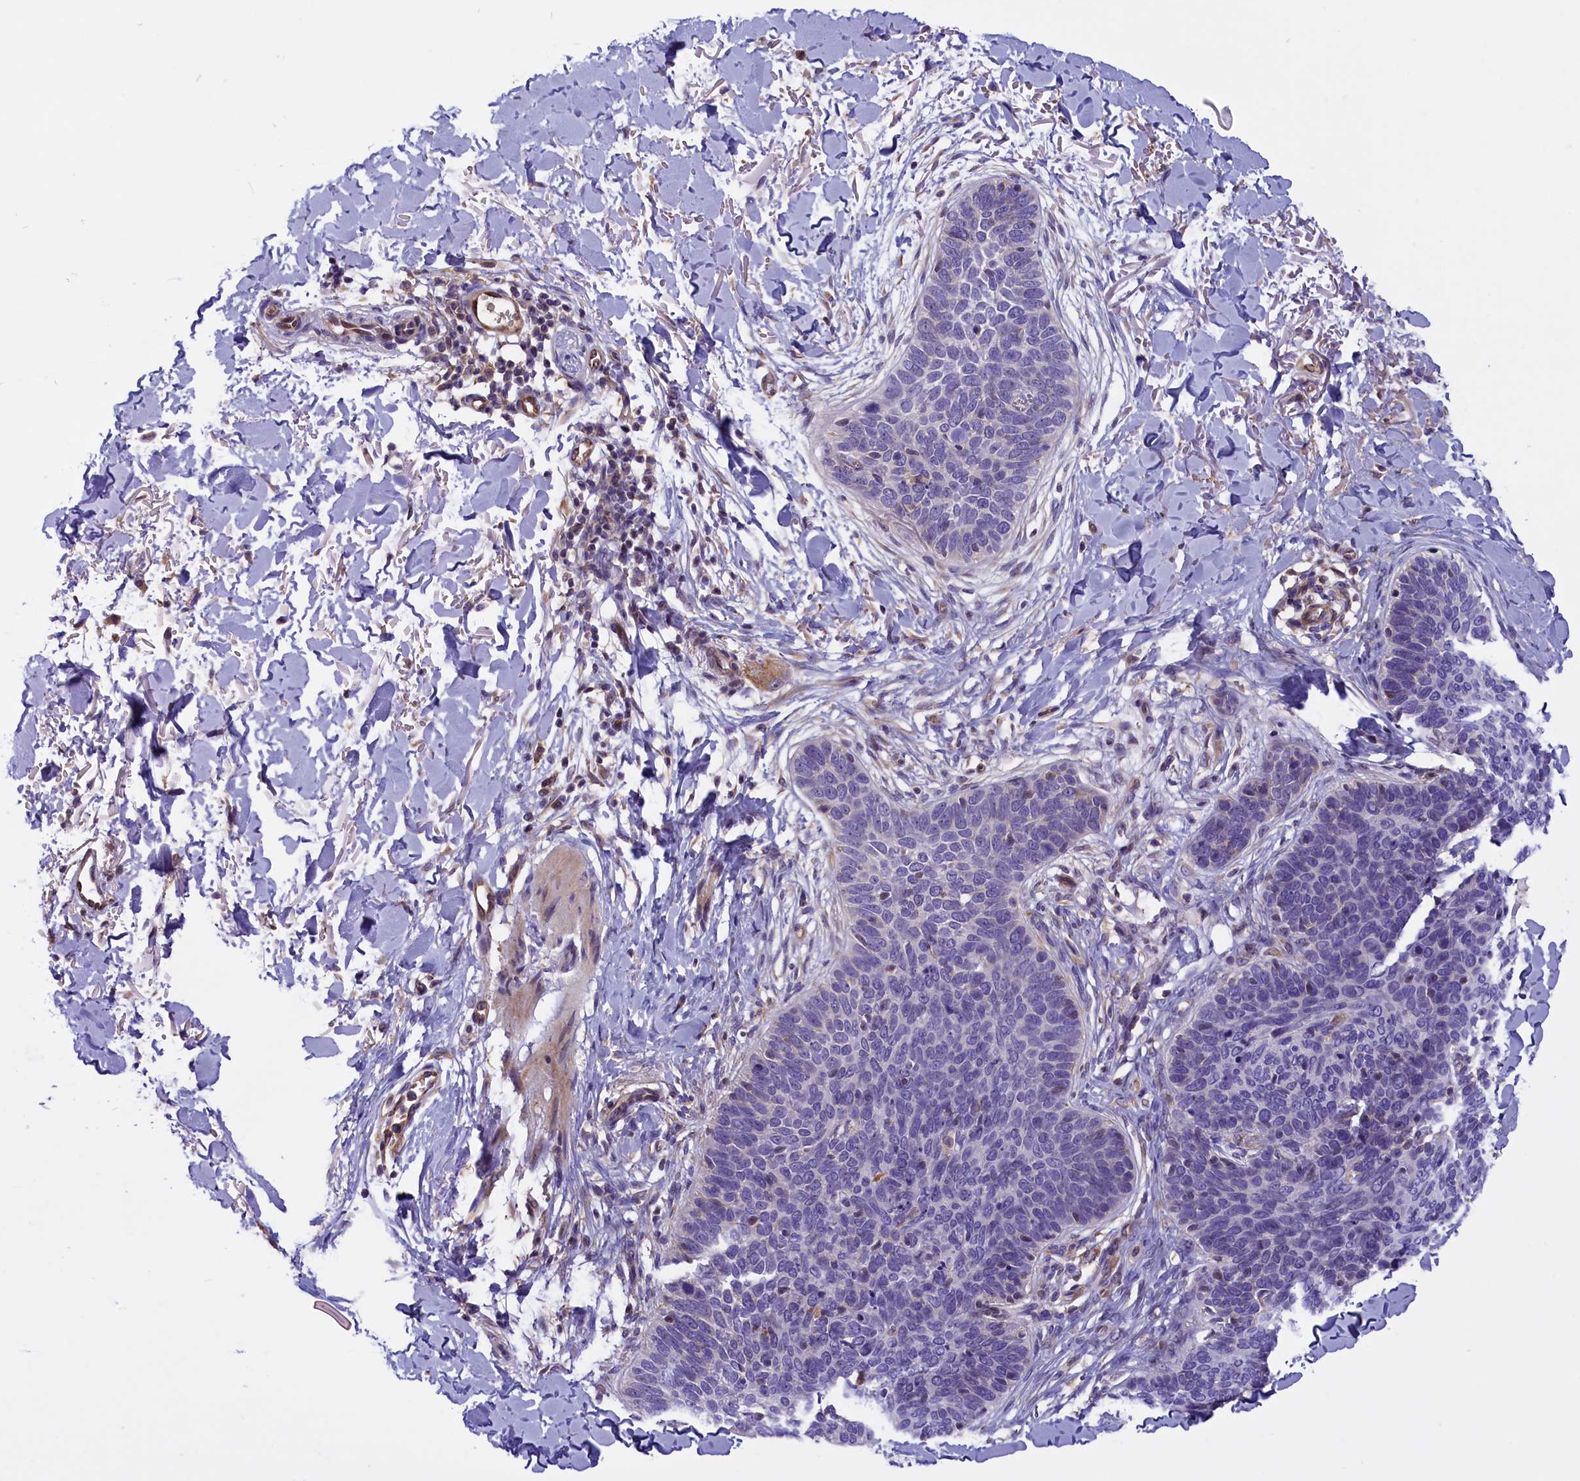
{"staining": {"intensity": "negative", "quantity": "none", "location": "none"}, "tissue": "skin cancer", "cell_type": "Tumor cells", "image_type": "cancer", "snomed": [{"axis": "morphology", "description": "Basal cell carcinoma"}, {"axis": "topography", "description": "Skin"}], "caption": "High power microscopy histopathology image of an immunohistochemistry (IHC) histopathology image of skin cancer (basal cell carcinoma), revealing no significant expression in tumor cells.", "gene": "CCDC32", "patient": {"sex": "male", "age": 85}}